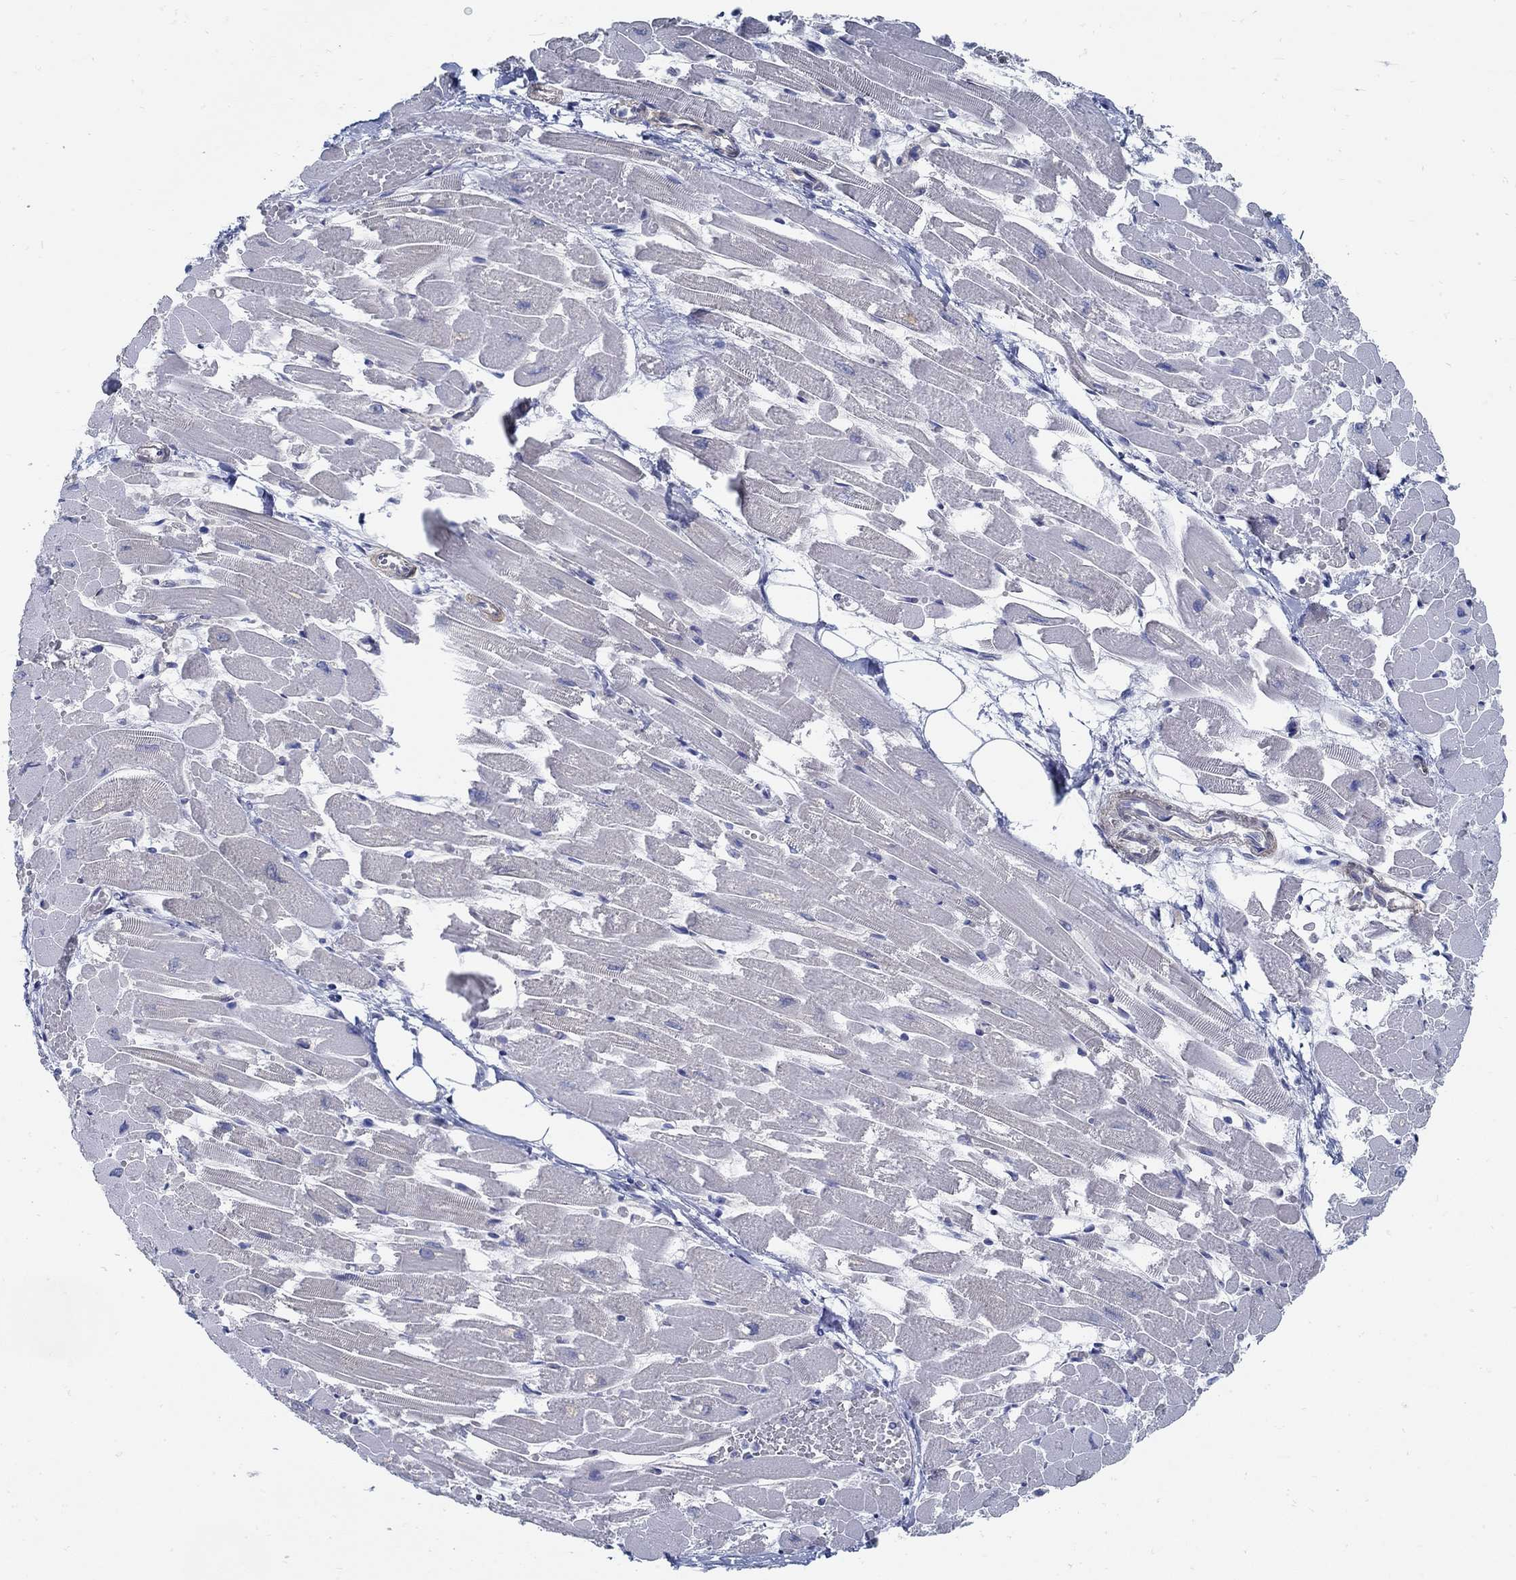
{"staining": {"intensity": "negative", "quantity": "none", "location": "none"}, "tissue": "heart muscle", "cell_type": "Cardiomyocytes", "image_type": "normal", "snomed": [{"axis": "morphology", "description": "Normal tissue, NOS"}, {"axis": "topography", "description": "Heart"}], "caption": "High magnification brightfield microscopy of normal heart muscle stained with DAB (3,3'-diaminobenzidine) (brown) and counterstained with hematoxylin (blue): cardiomyocytes show no significant staining.", "gene": "C15orf39", "patient": {"sex": "female", "age": 52}}